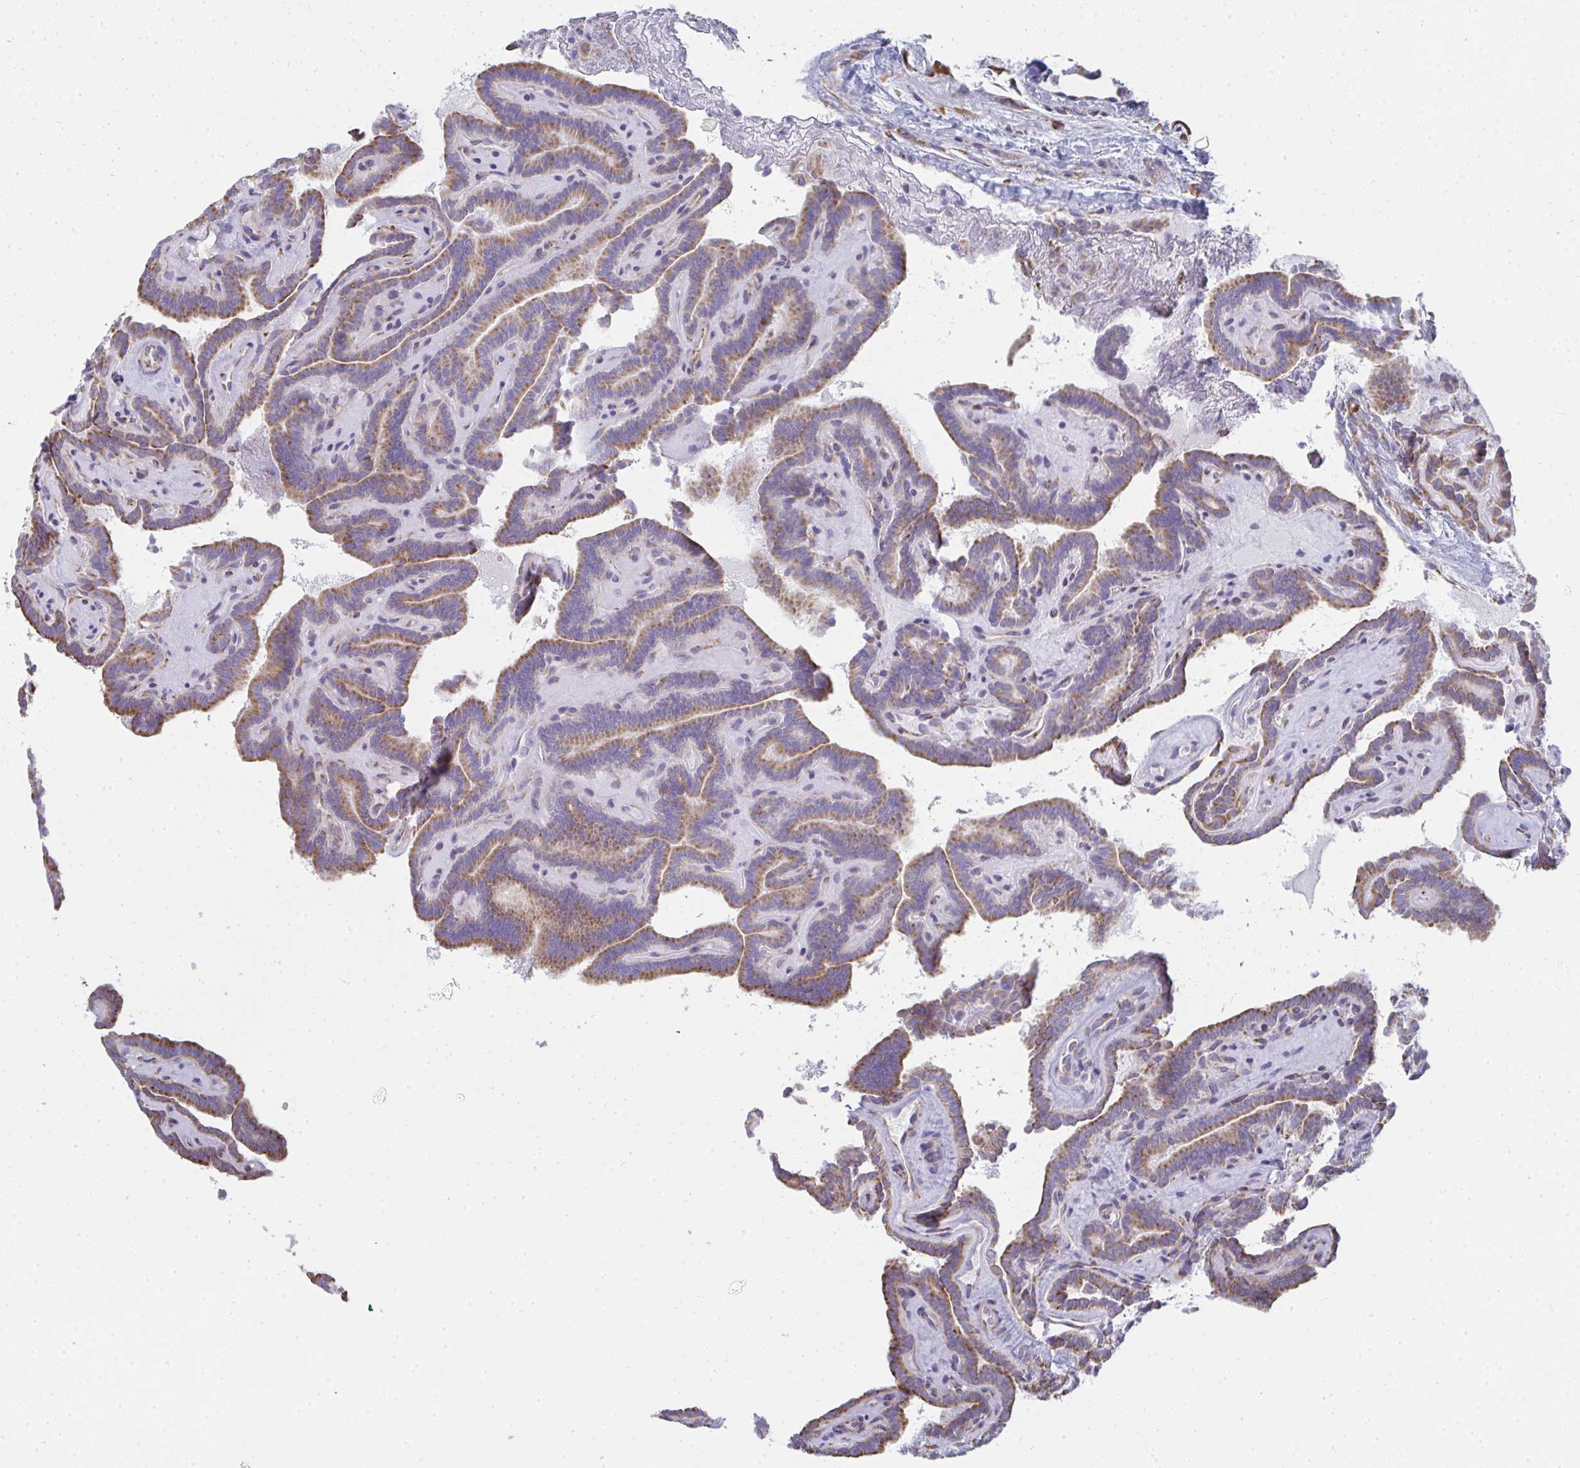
{"staining": {"intensity": "moderate", "quantity": ">75%", "location": "cytoplasmic/membranous"}, "tissue": "thyroid cancer", "cell_type": "Tumor cells", "image_type": "cancer", "snomed": [{"axis": "morphology", "description": "Papillary adenocarcinoma, NOS"}, {"axis": "topography", "description": "Thyroid gland"}], "caption": "Brown immunohistochemical staining in human thyroid cancer (papillary adenocarcinoma) shows moderate cytoplasmic/membranous positivity in approximately >75% of tumor cells.", "gene": "SHROOM1", "patient": {"sex": "female", "age": 21}}